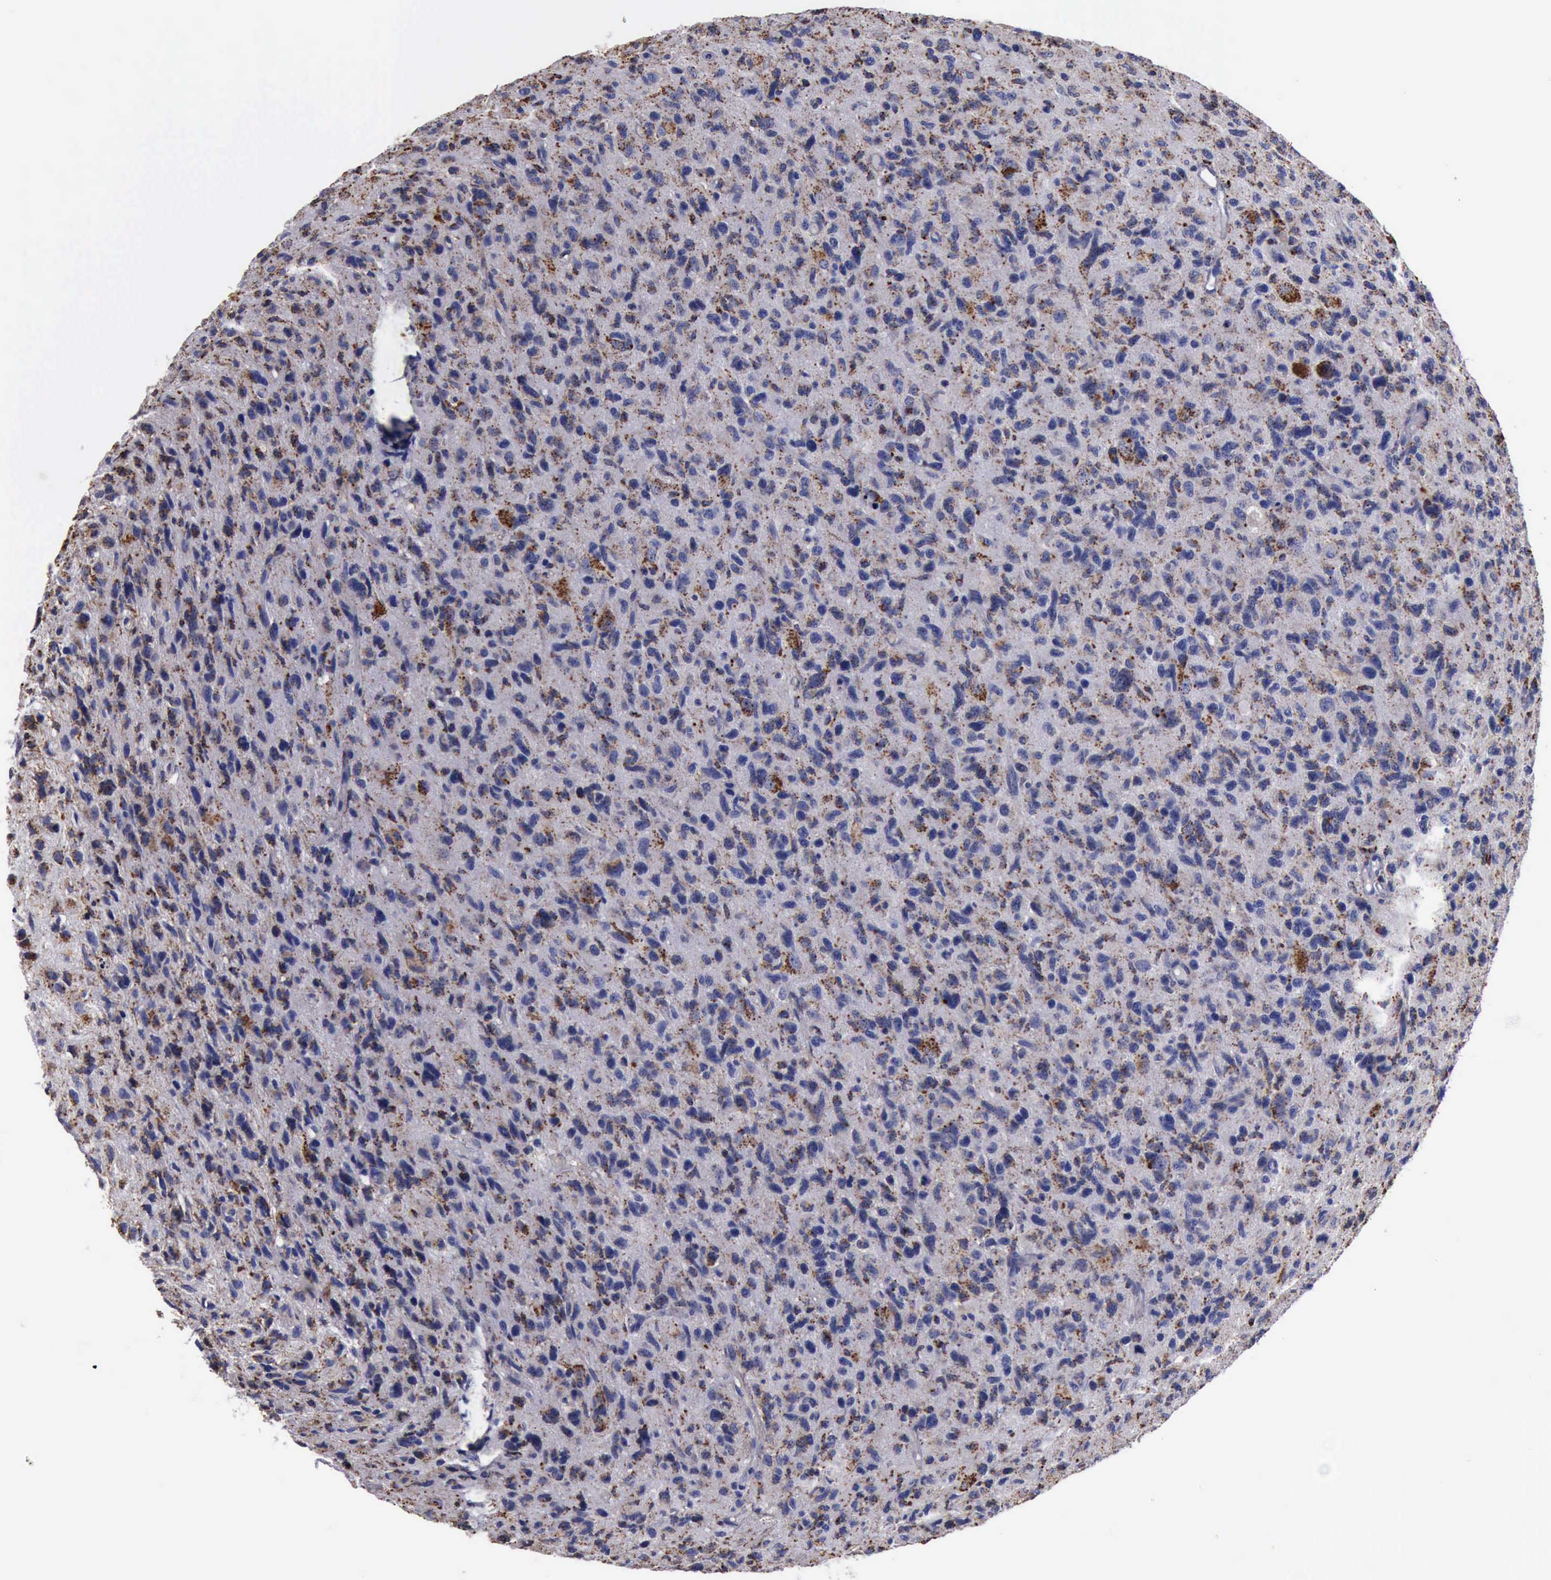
{"staining": {"intensity": "moderate", "quantity": "25%-75%", "location": "cytoplasmic/membranous"}, "tissue": "glioma", "cell_type": "Tumor cells", "image_type": "cancer", "snomed": [{"axis": "morphology", "description": "Glioma, malignant, High grade"}, {"axis": "topography", "description": "Brain"}], "caption": "Glioma stained with immunohistochemistry reveals moderate cytoplasmic/membranous positivity in about 25%-75% of tumor cells.", "gene": "CTSD", "patient": {"sex": "female", "age": 60}}